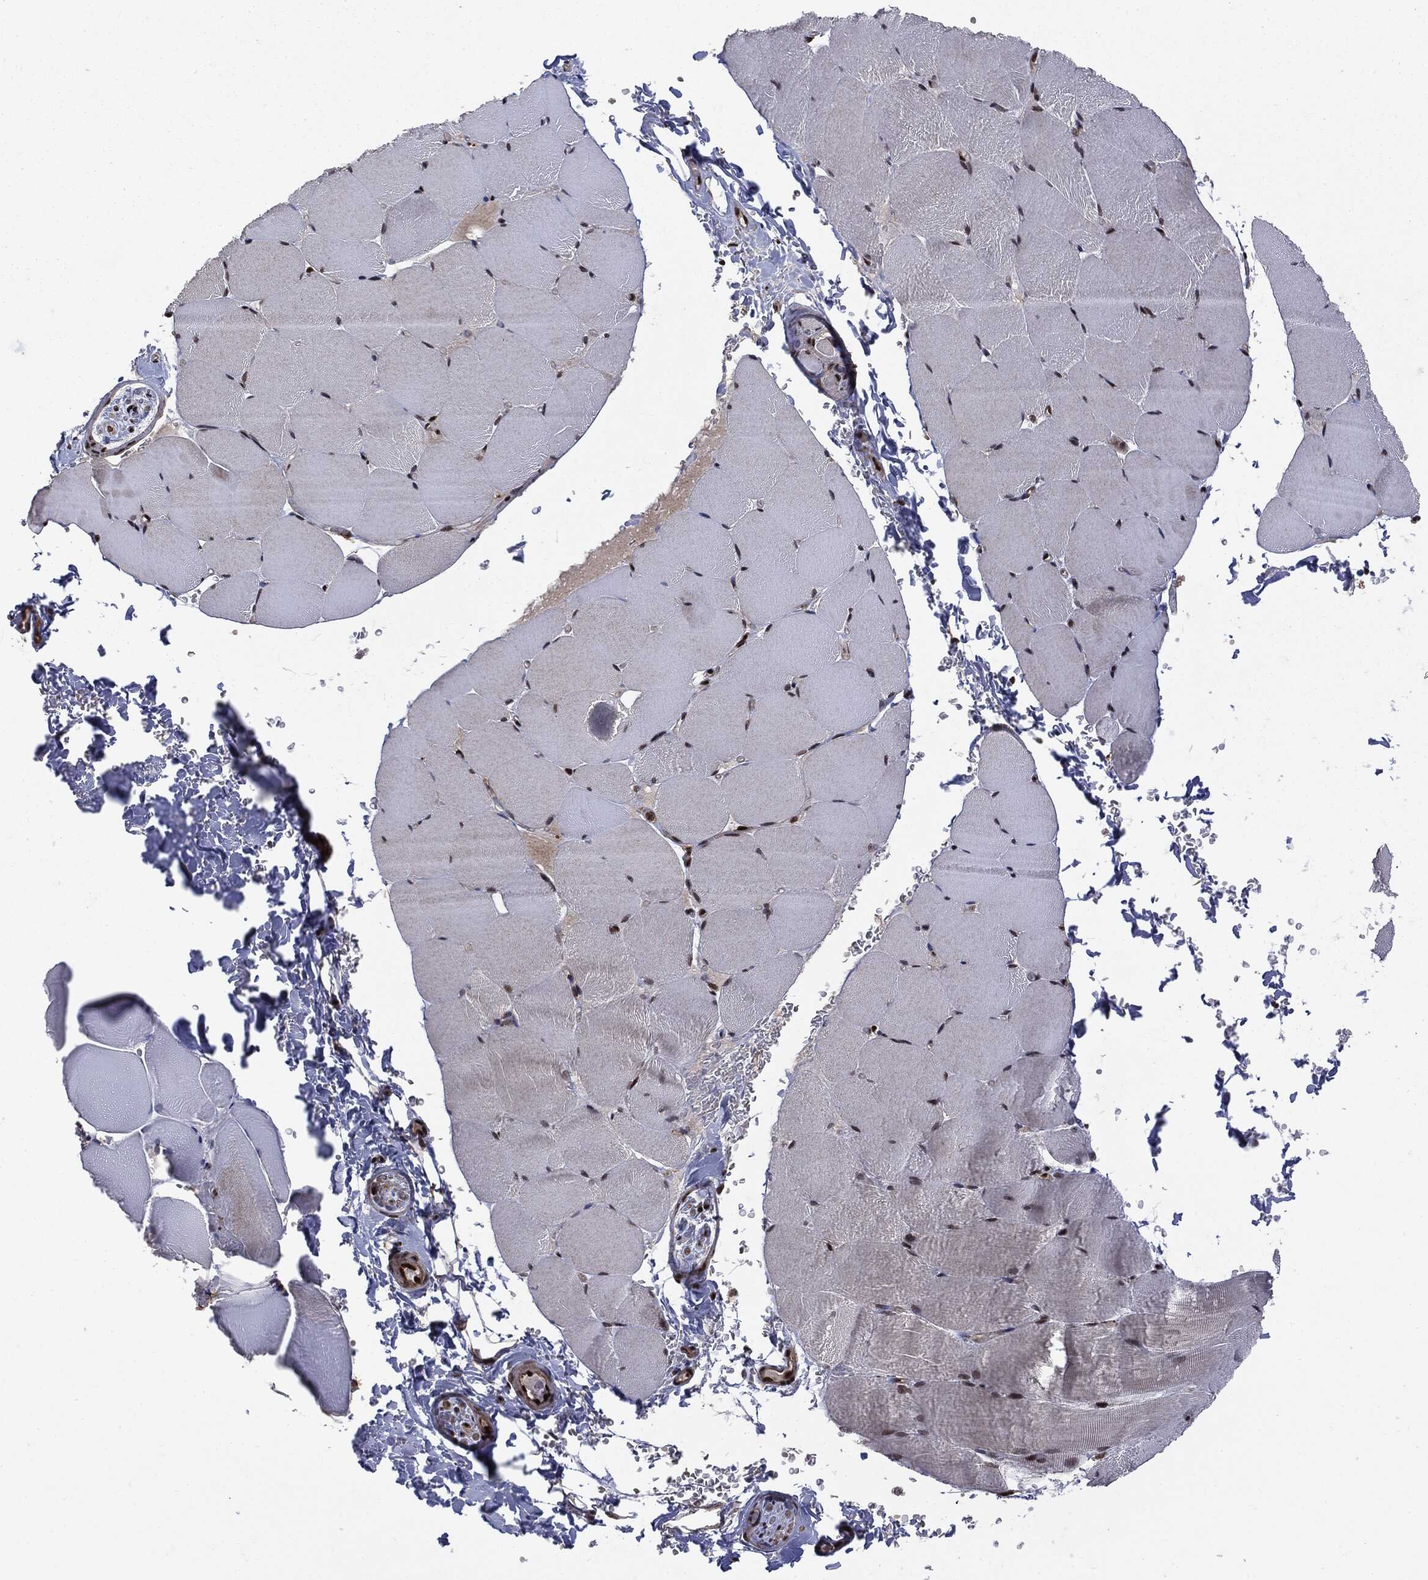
{"staining": {"intensity": "moderate", "quantity": "25%-75%", "location": "nuclear"}, "tissue": "skeletal muscle", "cell_type": "Myocytes", "image_type": "normal", "snomed": [{"axis": "morphology", "description": "Normal tissue, NOS"}, {"axis": "topography", "description": "Skeletal muscle"}], "caption": "DAB immunohistochemical staining of unremarkable skeletal muscle exhibits moderate nuclear protein staining in approximately 25%-75% of myocytes. Immunohistochemistry stains the protein of interest in brown and the nuclei are stained blue.", "gene": "PTPA", "patient": {"sex": "female", "age": 37}}